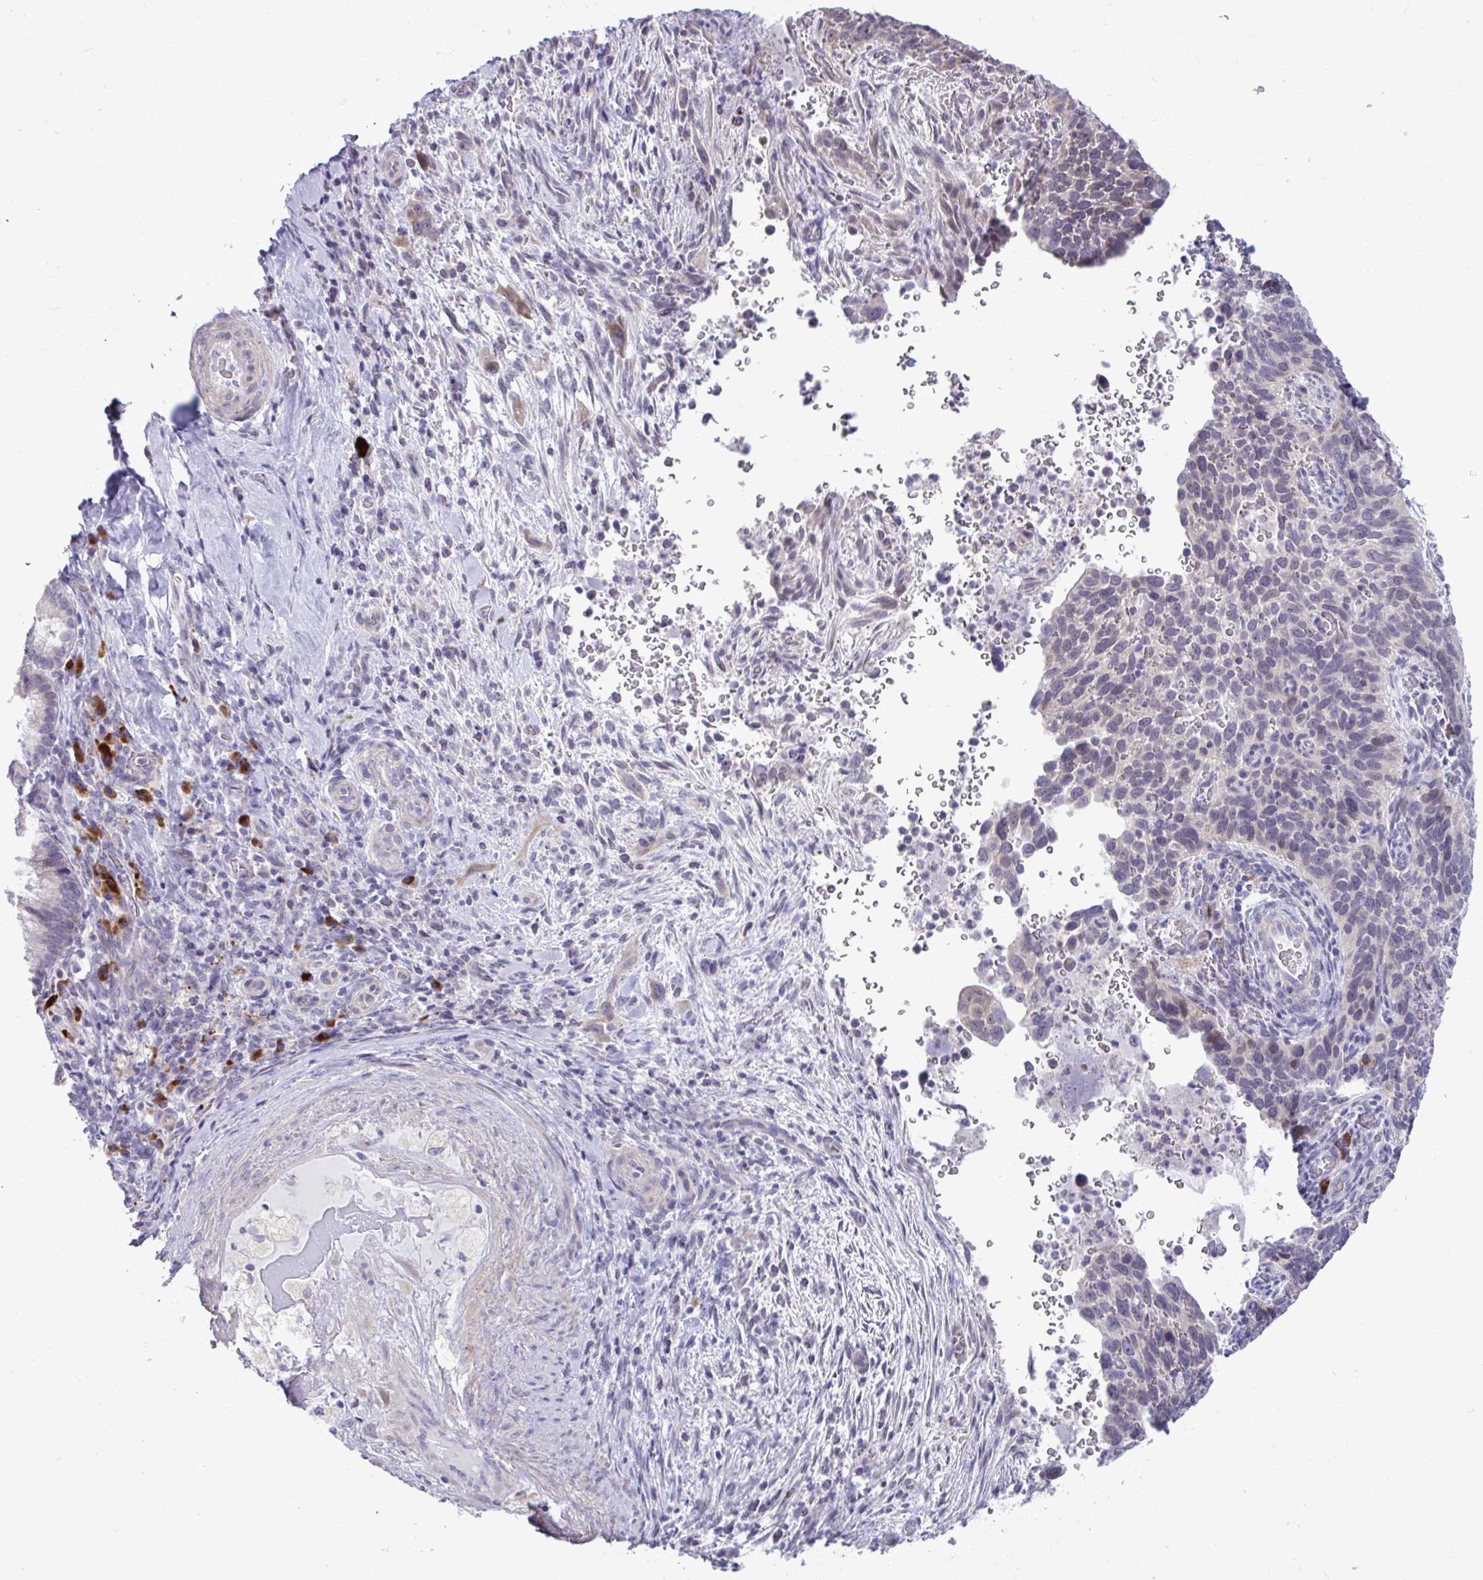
{"staining": {"intensity": "negative", "quantity": "none", "location": "none"}, "tissue": "cervical cancer", "cell_type": "Tumor cells", "image_type": "cancer", "snomed": [{"axis": "morphology", "description": "Squamous cell carcinoma, NOS"}, {"axis": "topography", "description": "Cervix"}], "caption": "The histopathology image displays no significant positivity in tumor cells of squamous cell carcinoma (cervical).", "gene": "SPAG1", "patient": {"sex": "female", "age": 51}}